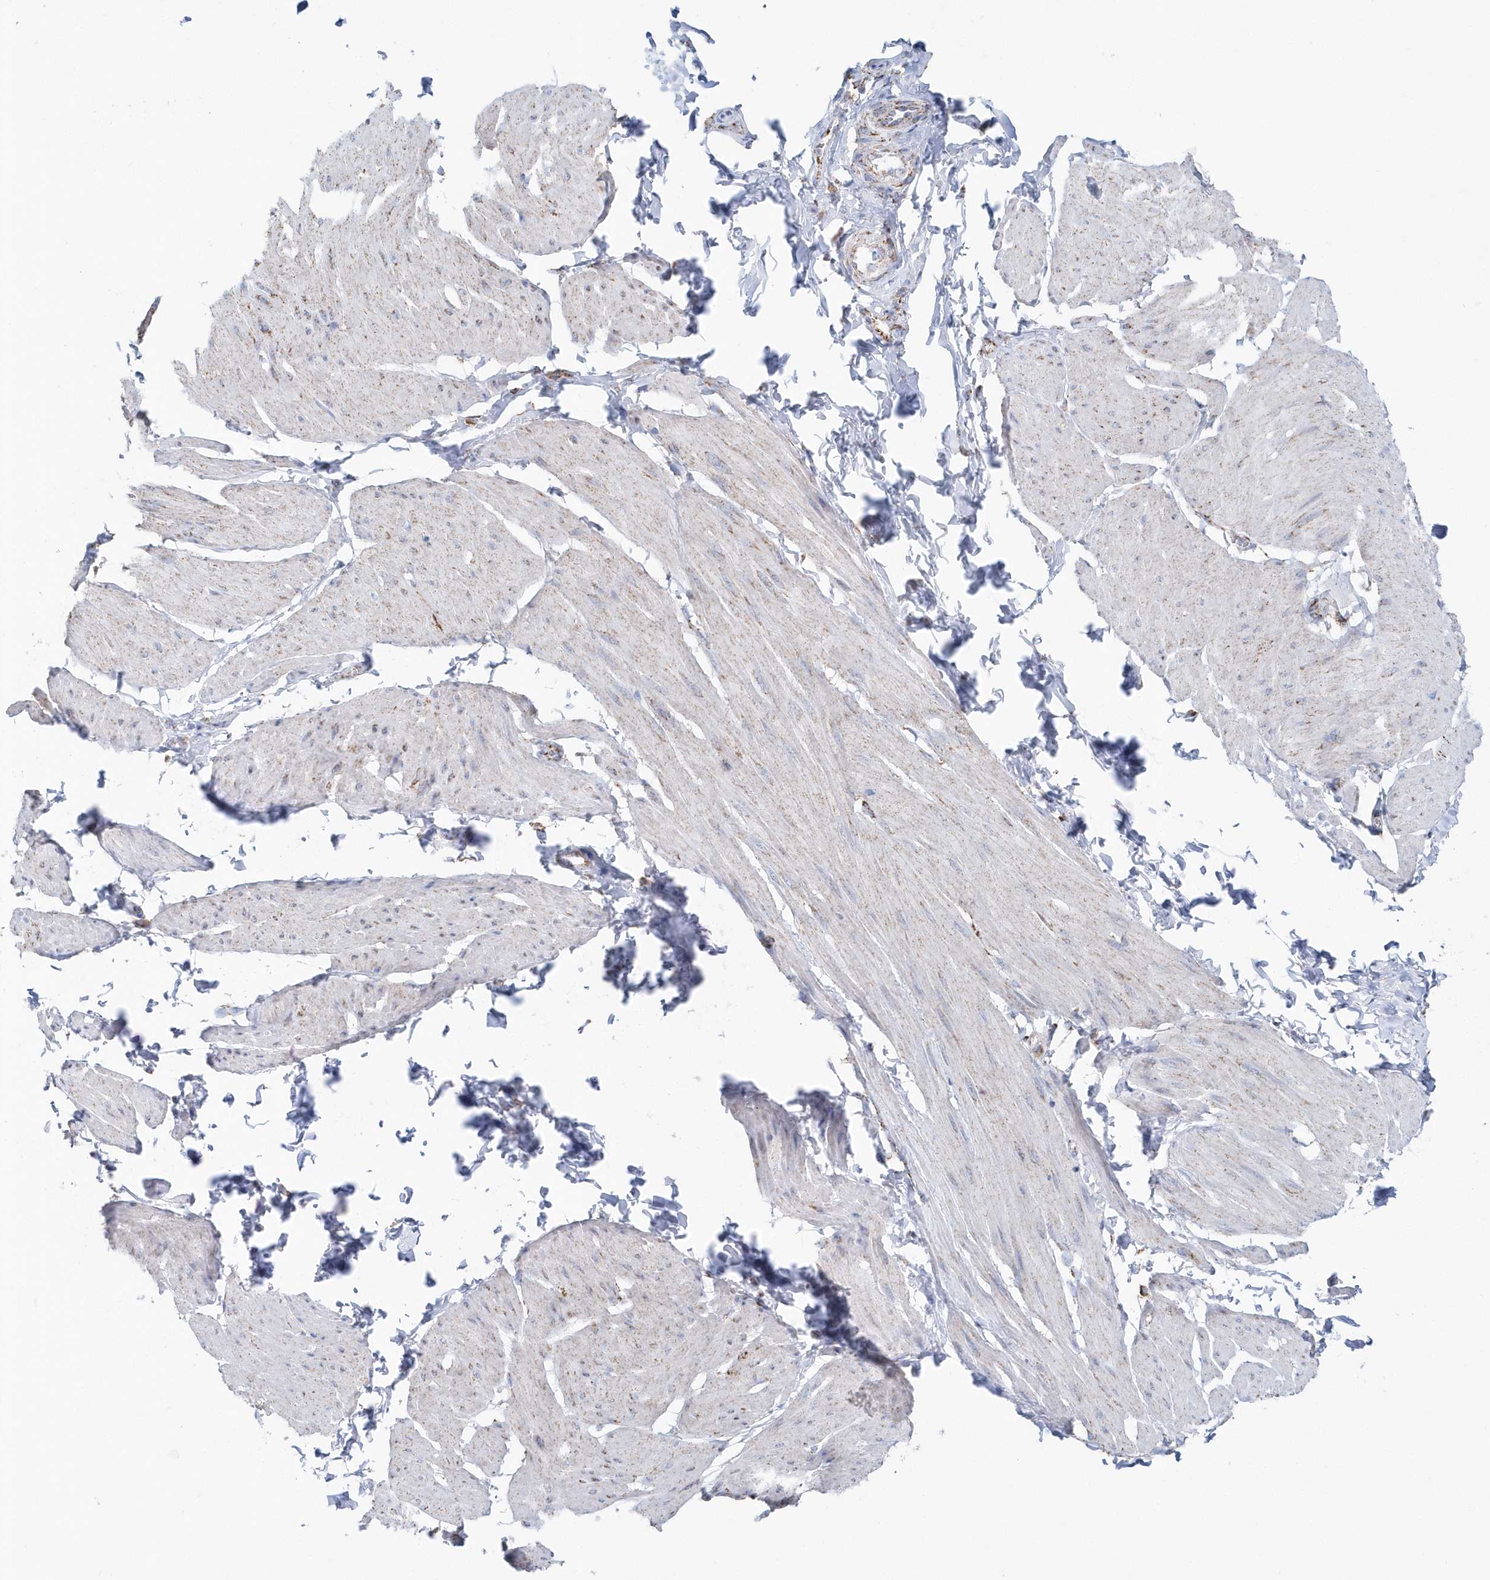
{"staining": {"intensity": "weak", "quantity": "25%-75%", "location": "cytoplasmic/membranous"}, "tissue": "smooth muscle", "cell_type": "Smooth muscle cells", "image_type": "normal", "snomed": [{"axis": "morphology", "description": "Urothelial carcinoma, High grade"}, {"axis": "topography", "description": "Urinary bladder"}], "caption": "Immunohistochemistry micrograph of normal smooth muscle stained for a protein (brown), which demonstrates low levels of weak cytoplasmic/membranous expression in approximately 25%-75% of smooth muscle cells.", "gene": "TMCO6", "patient": {"sex": "male", "age": 46}}